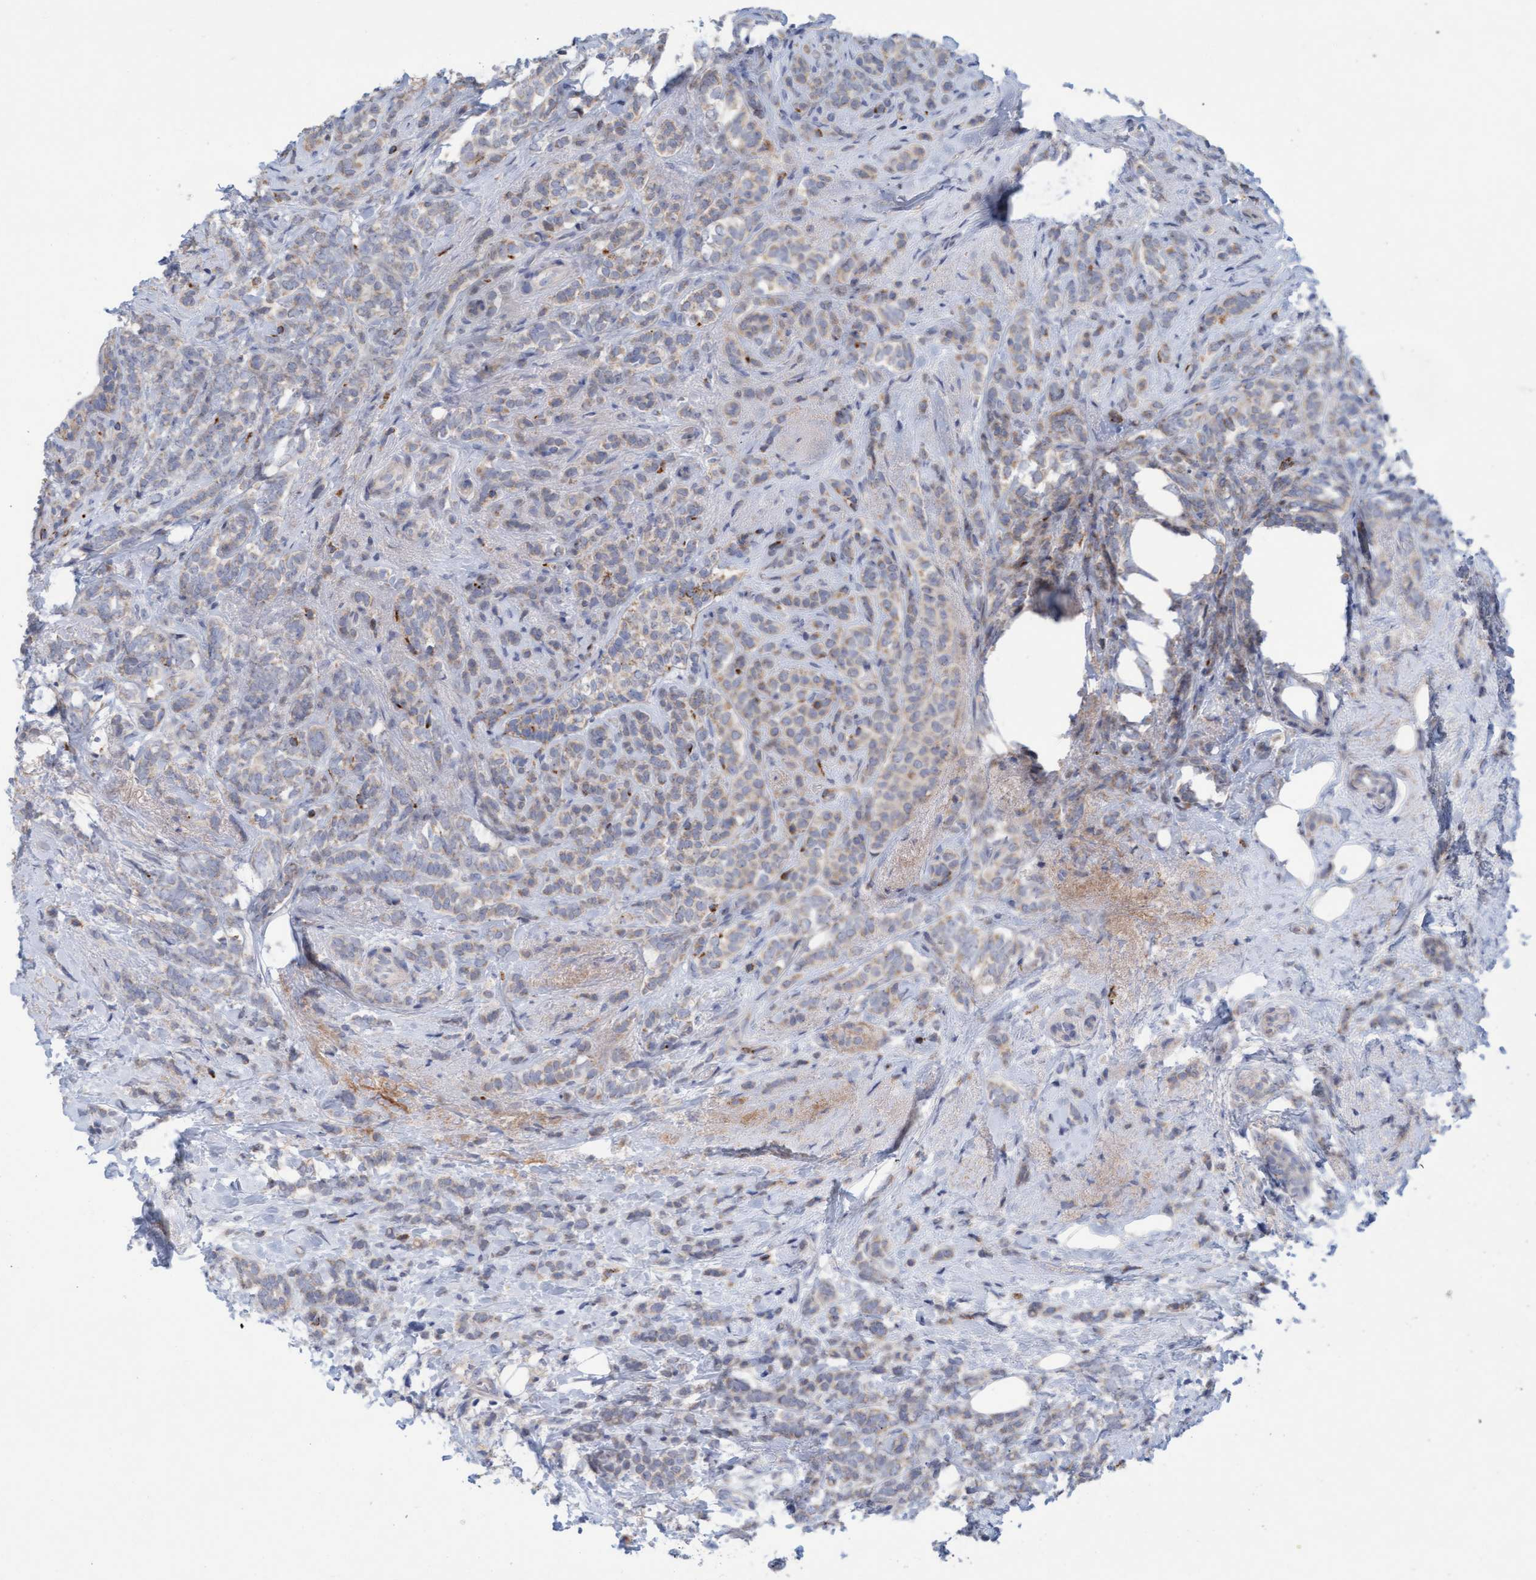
{"staining": {"intensity": "weak", "quantity": "25%-75%", "location": "cytoplasmic/membranous"}, "tissue": "breast cancer", "cell_type": "Tumor cells", "image_type": "cancer", "snomed": [{"axis": "morphology", "description": "Lobular carcinoma"}, {"axis": "topography", "description": "Breast"}], "caption": "Breast lobular carcinoma stained with DAB IHC demonstrates low levels of weak cytoplasmic/membranous expression in approximately 25%-75% of tumor cells. The protein is stained brown, and the nuclei are stained in blue (DAB (3,3'-diaminobenzidine) IHC with brightfield microscopy, high magnification).", "gene": "ZC3H3", "patient": {"sex": "female", "age": 50}}